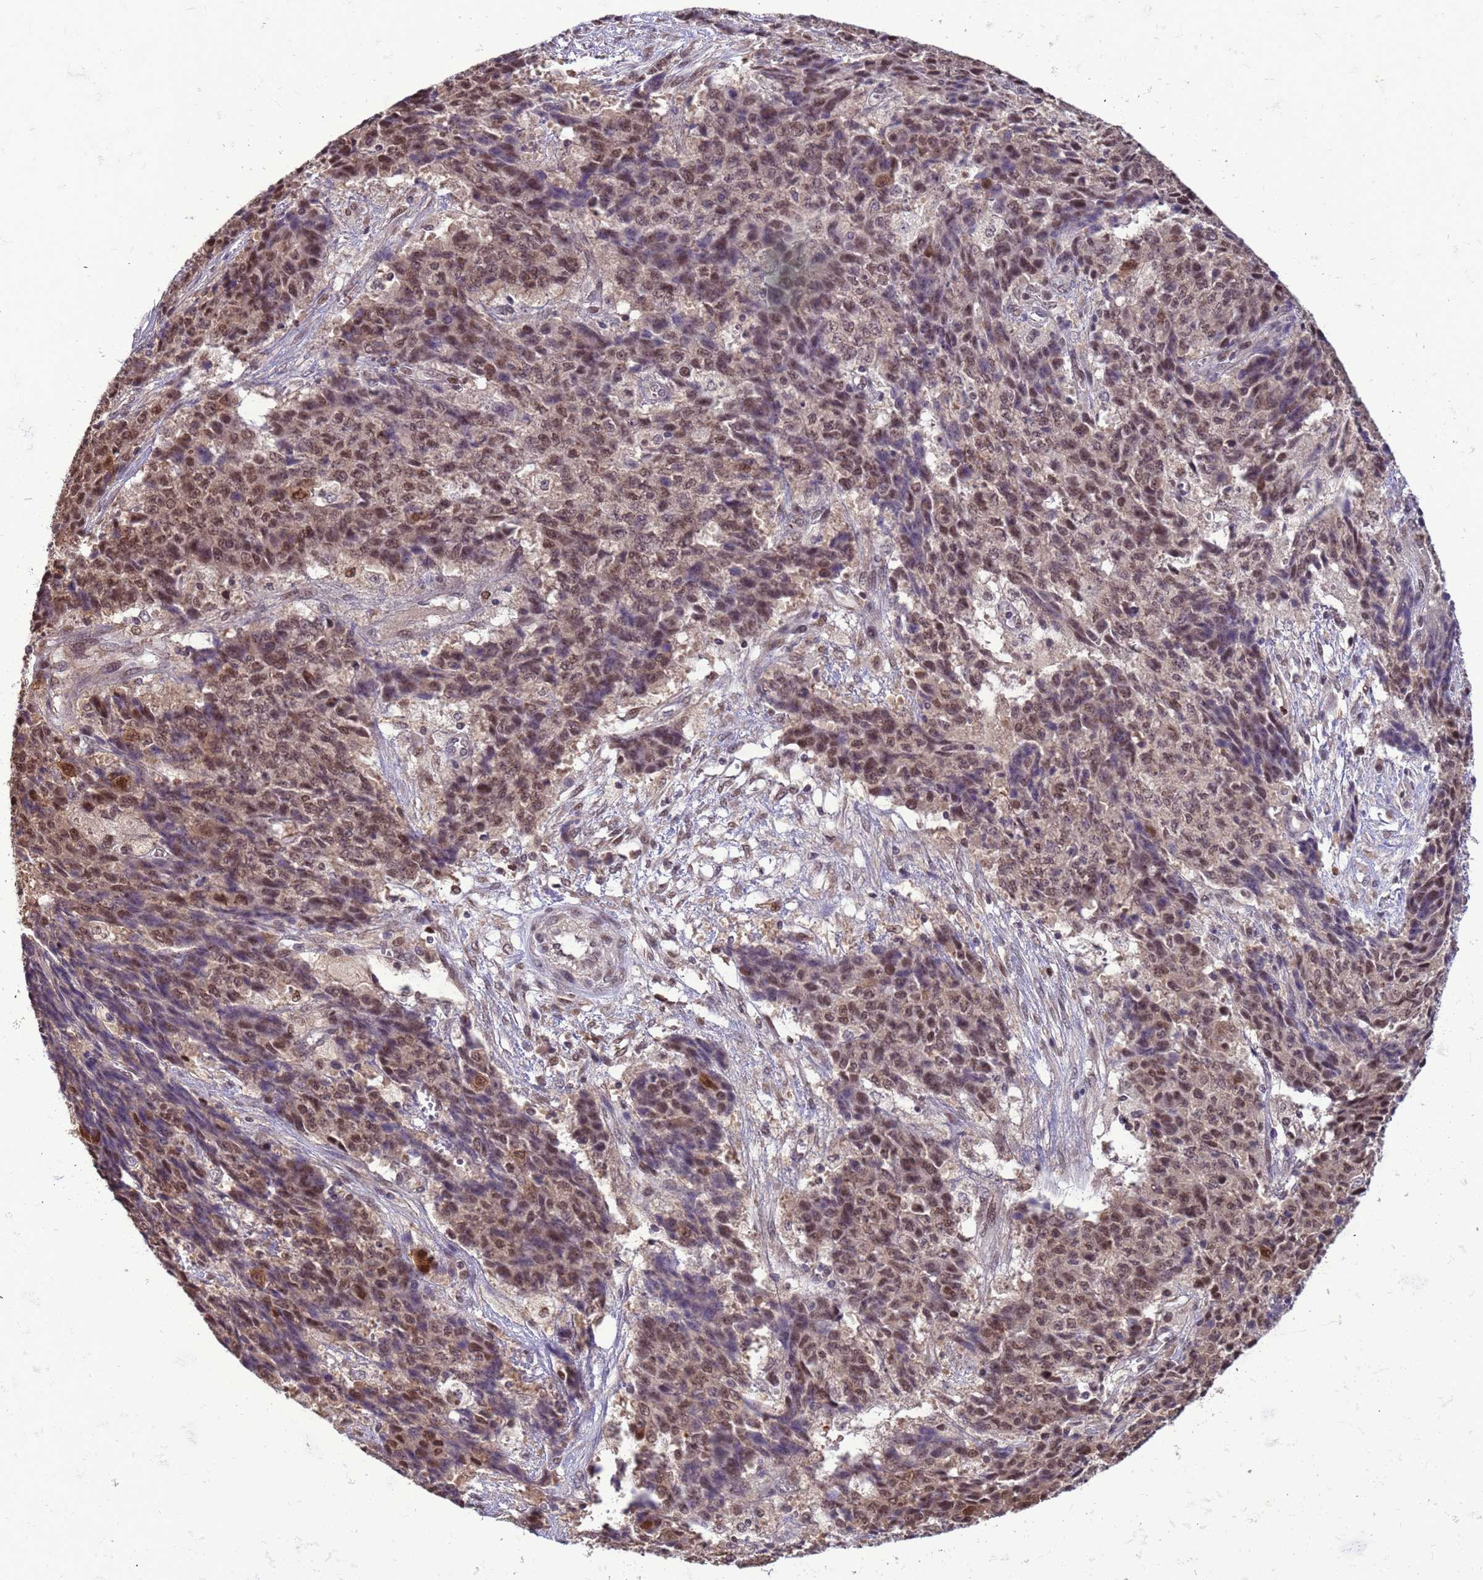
{"staining": {"intensity": "moderate", "quantity": ">75%", "location": "nuclear"}, "tissue": "ovarian cancer", "cell_type": "Tumor cells", "image_type": "cancer", "snomed": [{"axis": "morphology", "description": "Carcinoma, endometroid"}, {"axis": "topography", "description": "Ovary"}], "caption": "Tumor cells show moderate nuclear staining in about >75% of cells in ovarian cancer (endometroid carcinoma).", "gene": "ZBTB5", "patient": {"sex": "female", "age": 42}}